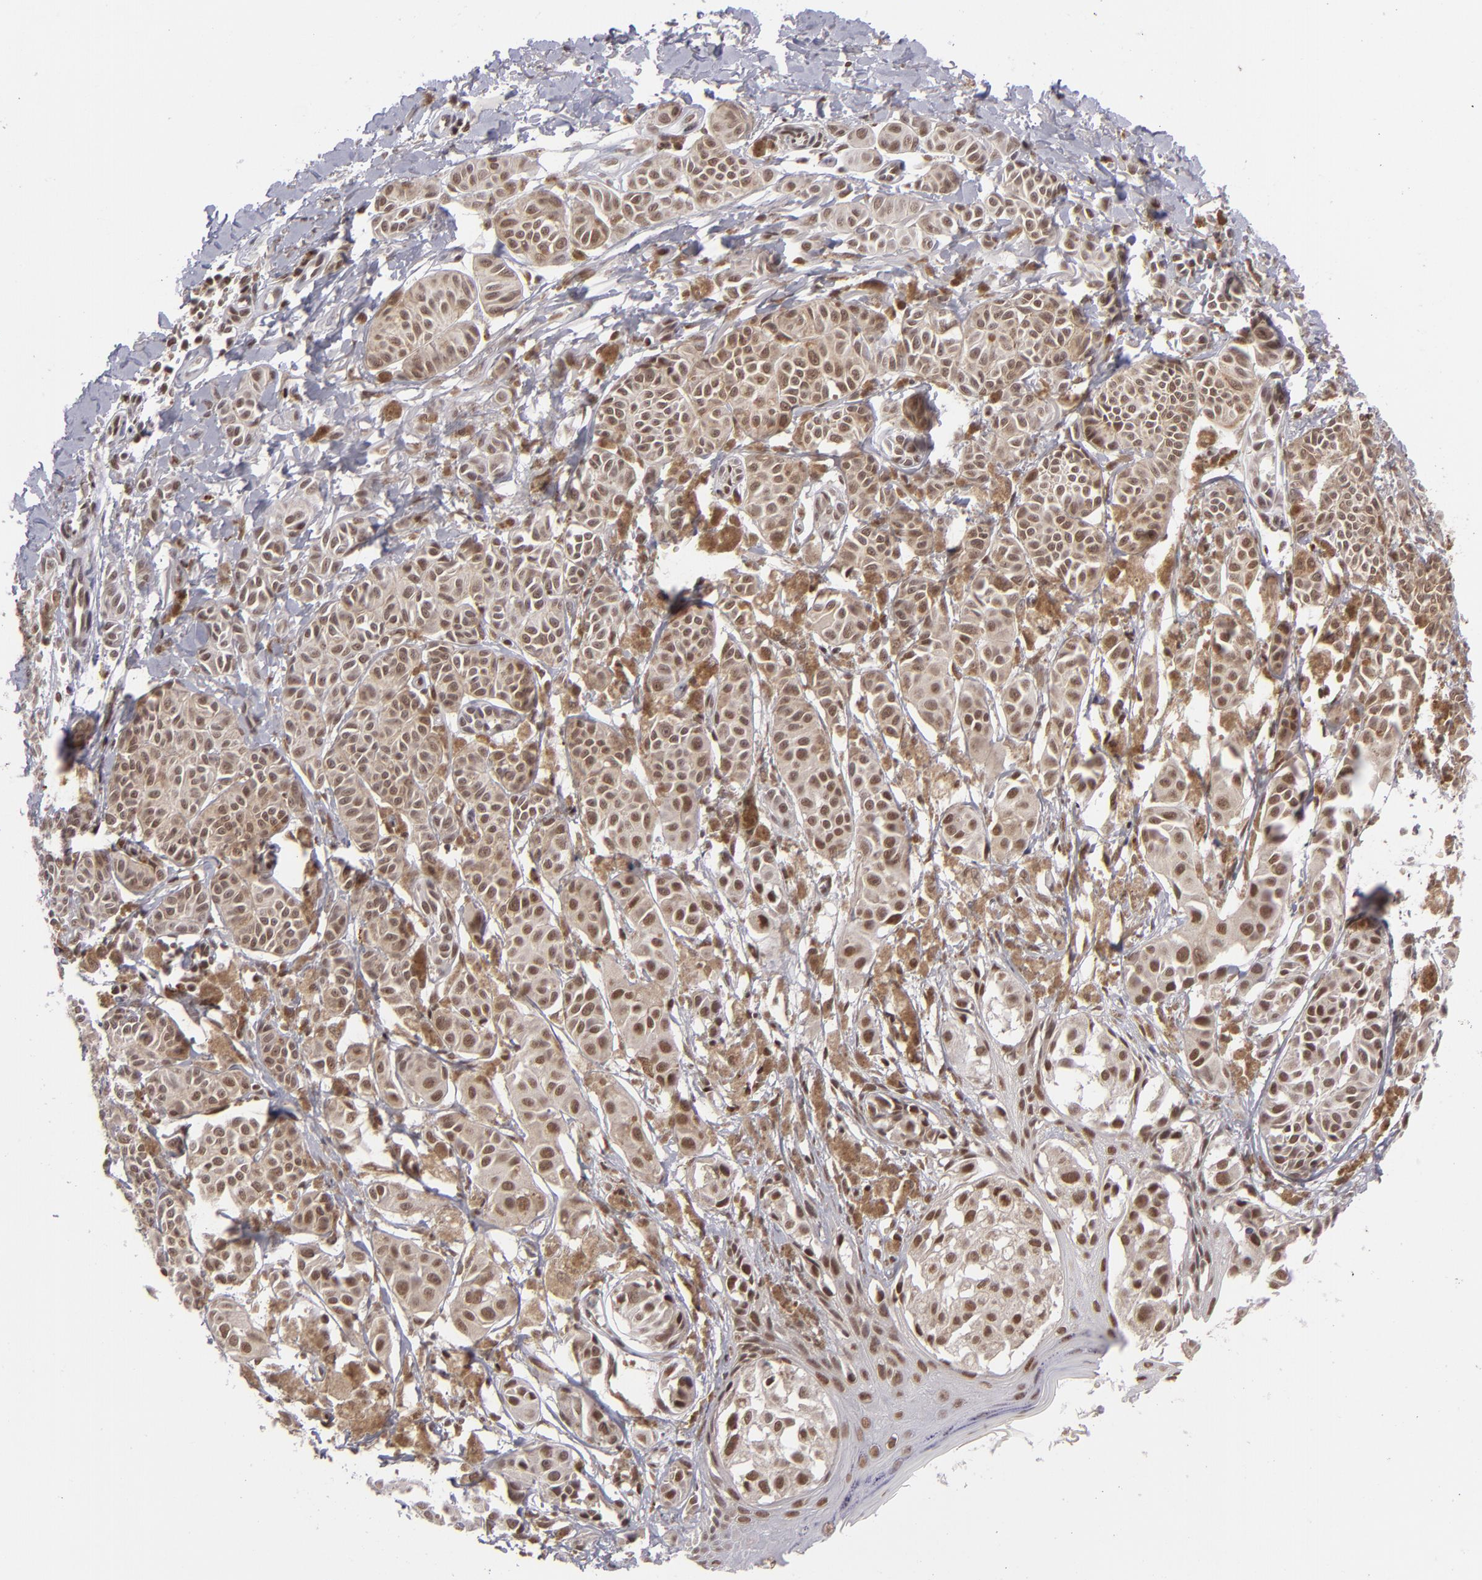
{"staining": {"intensity": "moderate", "quantity": ">75%", "location": "nuclear"}, "tissue": "melanoma", "cell_type": "Tumor cells", "image_type": "cancer", "snomed": [{"axis": "morphology", "description": "Malignant melanoma, NOS"}, {"axis": "topography", "description": "Skin"}], "caption": "Protein staining reveals moderate nuclear staining in about >75% of tumor cells in malignant melanoma. (Stains: DAB in brown, nuclei in blue, Microscopy: brightfield microscopy at high magnification).", "gene": "MLLT3", "patient": {"sex": "male", "age": 76}}